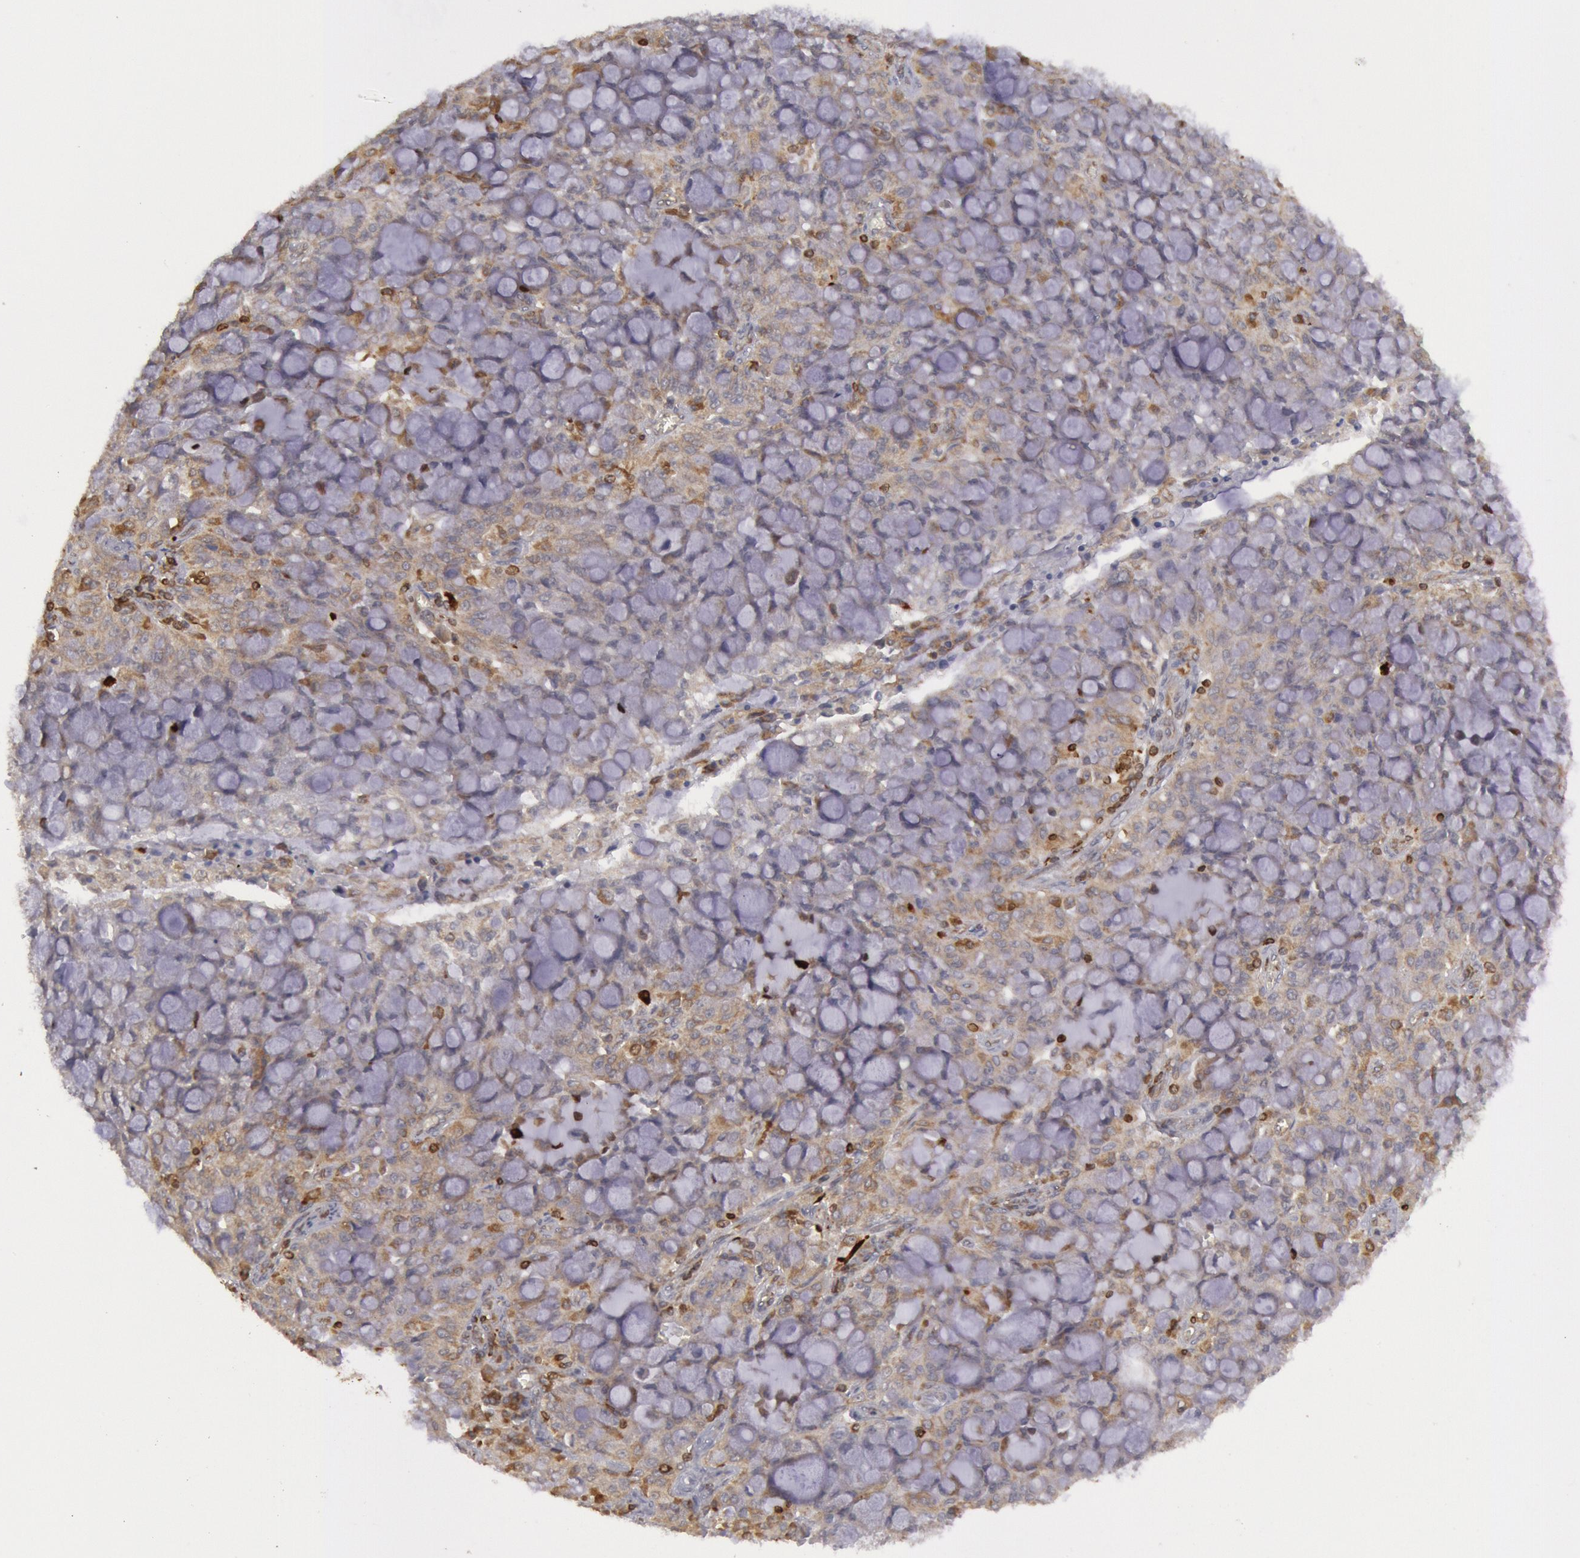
{"staining": {"intensity": "negative", "quantity": "none", "location": "none"}, "tissue": "lung cancer", "cell_type": "Tumor cells", "image_type": "cancer", "snomed": [{"axis": "morphology", "description": "Adenocarcinoma, NOS"}, {"axis": "topography", "description": "Lung"}], "caption": "This is an IHC micrograph of lung adenocarcinoma. There is no staining in tumor cells.", "gene": "TAP2", "patient": {"sex": "female", "age": 44}}